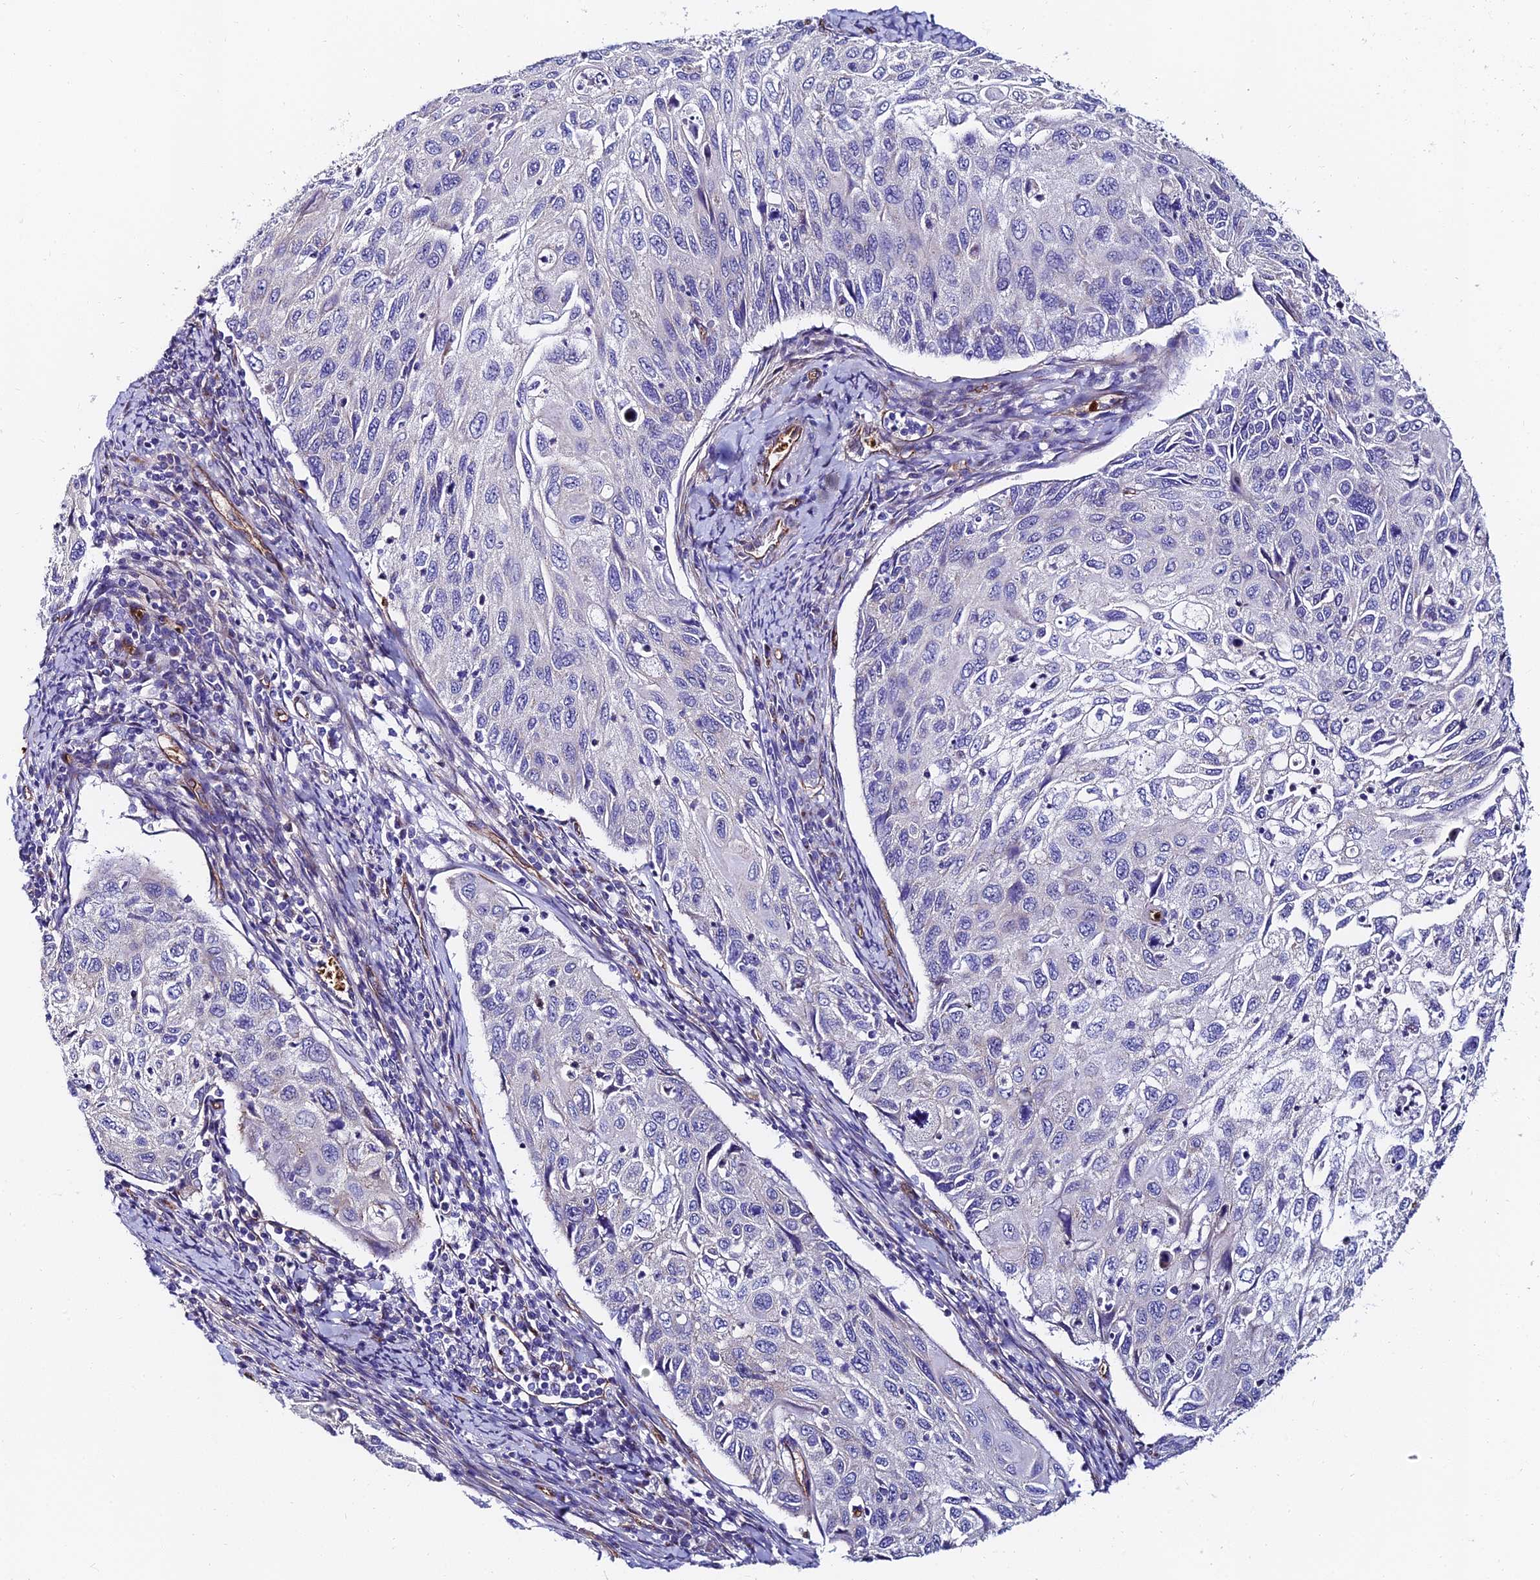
{"staining": {"intensity": "negative", "quantity": "none", "location": "none"}, "tissue": "cervical cancer", "cell_type": "Tumor cells", "image_type": "cancer", "snomed": [{"axis": "morphology", "description": "Squamous cell carcinoma, NOS"}, {"axis": "topography", "description": "Cervix"}], "caption": "Protein analysis of cervical cancer (squamous cell carcinoma) shows no significant staining in tumor cells.", "gene": "ADGRF3", "patient": {"sex": "female", "age": 70}}